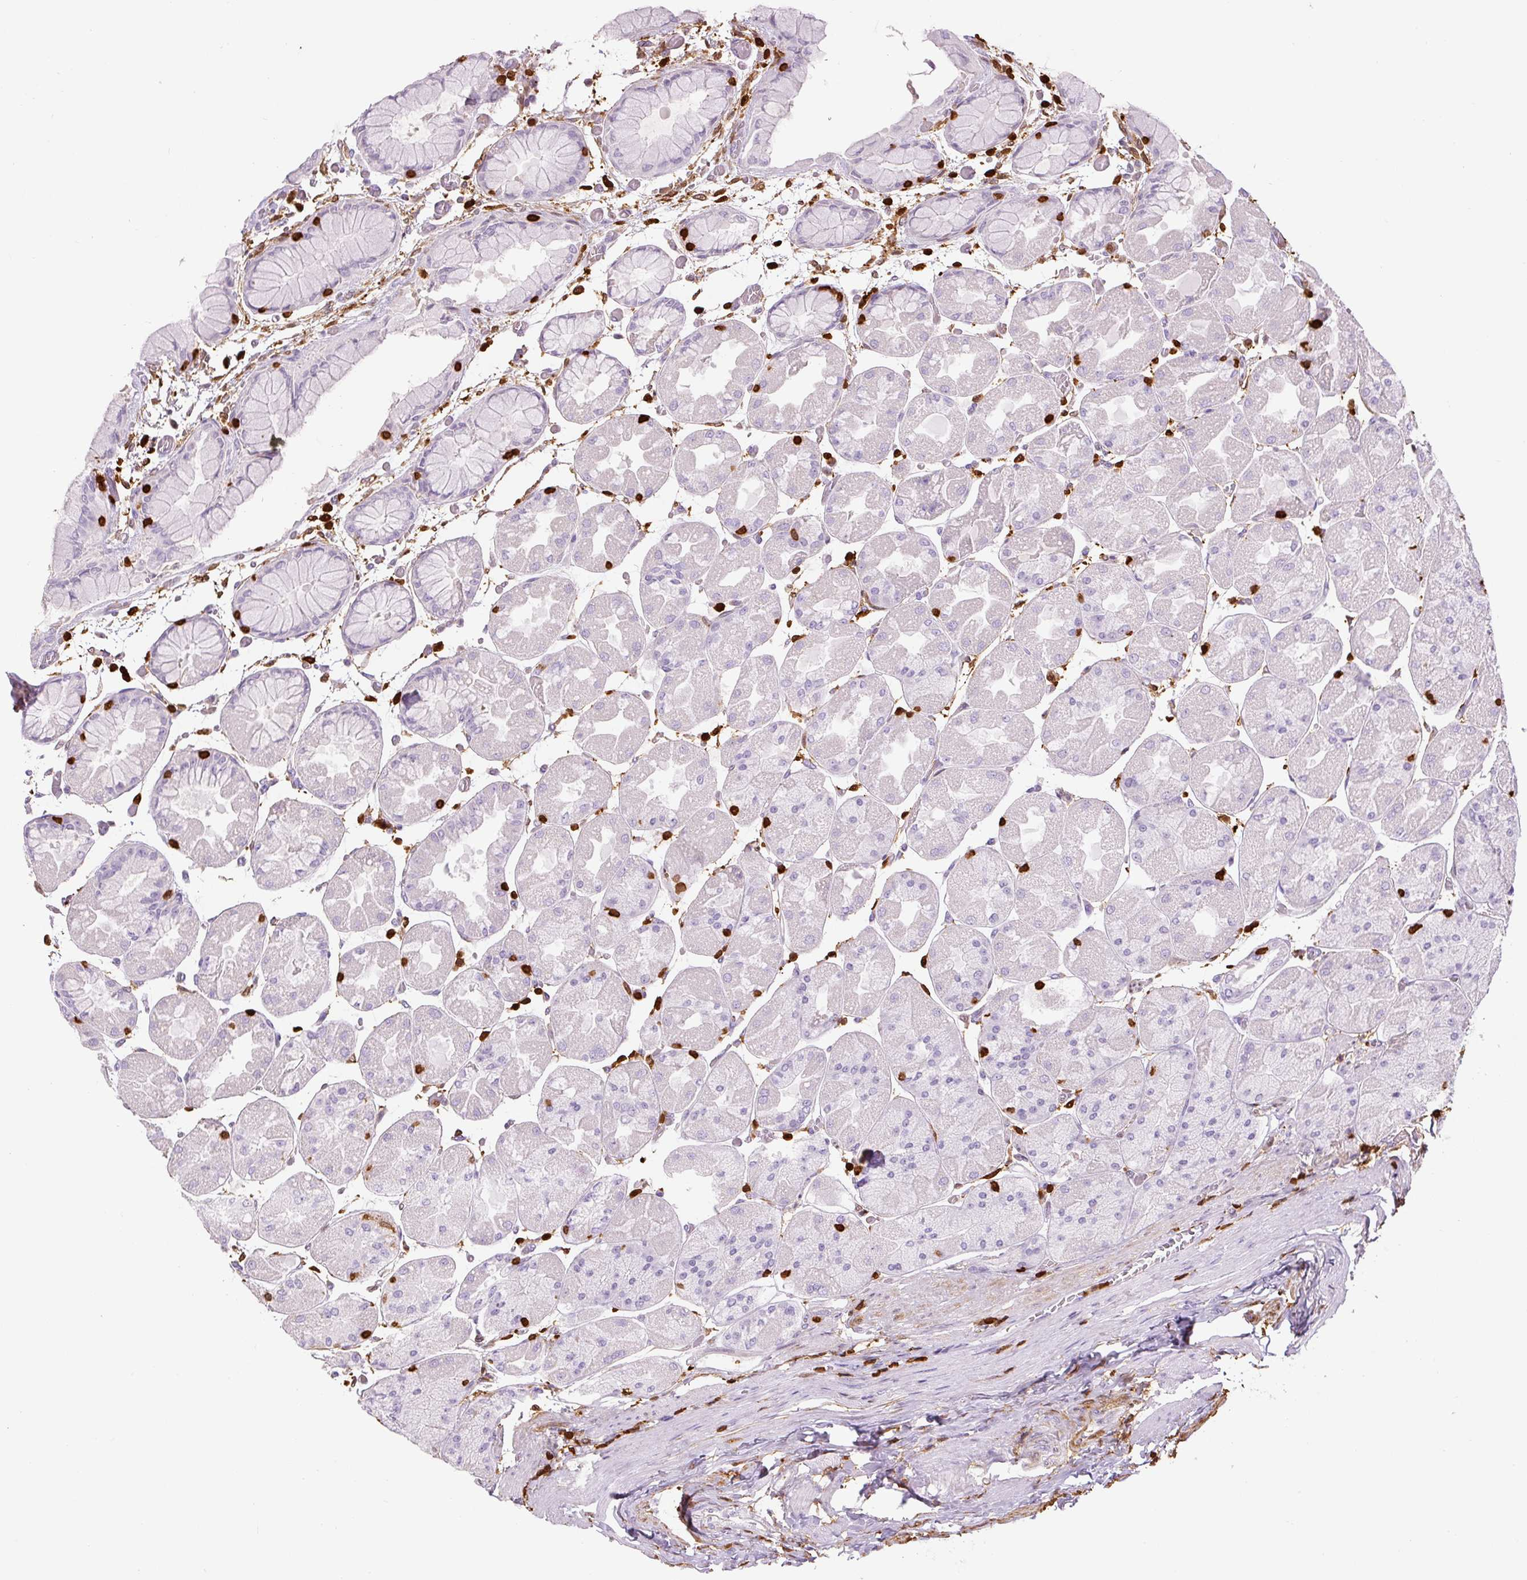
{"staining": {"intensity": "negative", "quantity": "none", "location": "none"}, "tissue": "stomach", "cell_type": "Glandular cells", "image_type": "normal", "snomed": [{"axis": "morphology", "description": "Normal tissue, NOS"}, {"axis": "topography", "description": "Stomach"}], "caption": "Normal stomach was stained to show a protein in brown. There is no significant expression in glandular cells. (Immunohistochemistry (ihc), brightfield microscopy, high magnification).", "gene": "S100A4", "patient": {"sex": "female", "age": 61}}